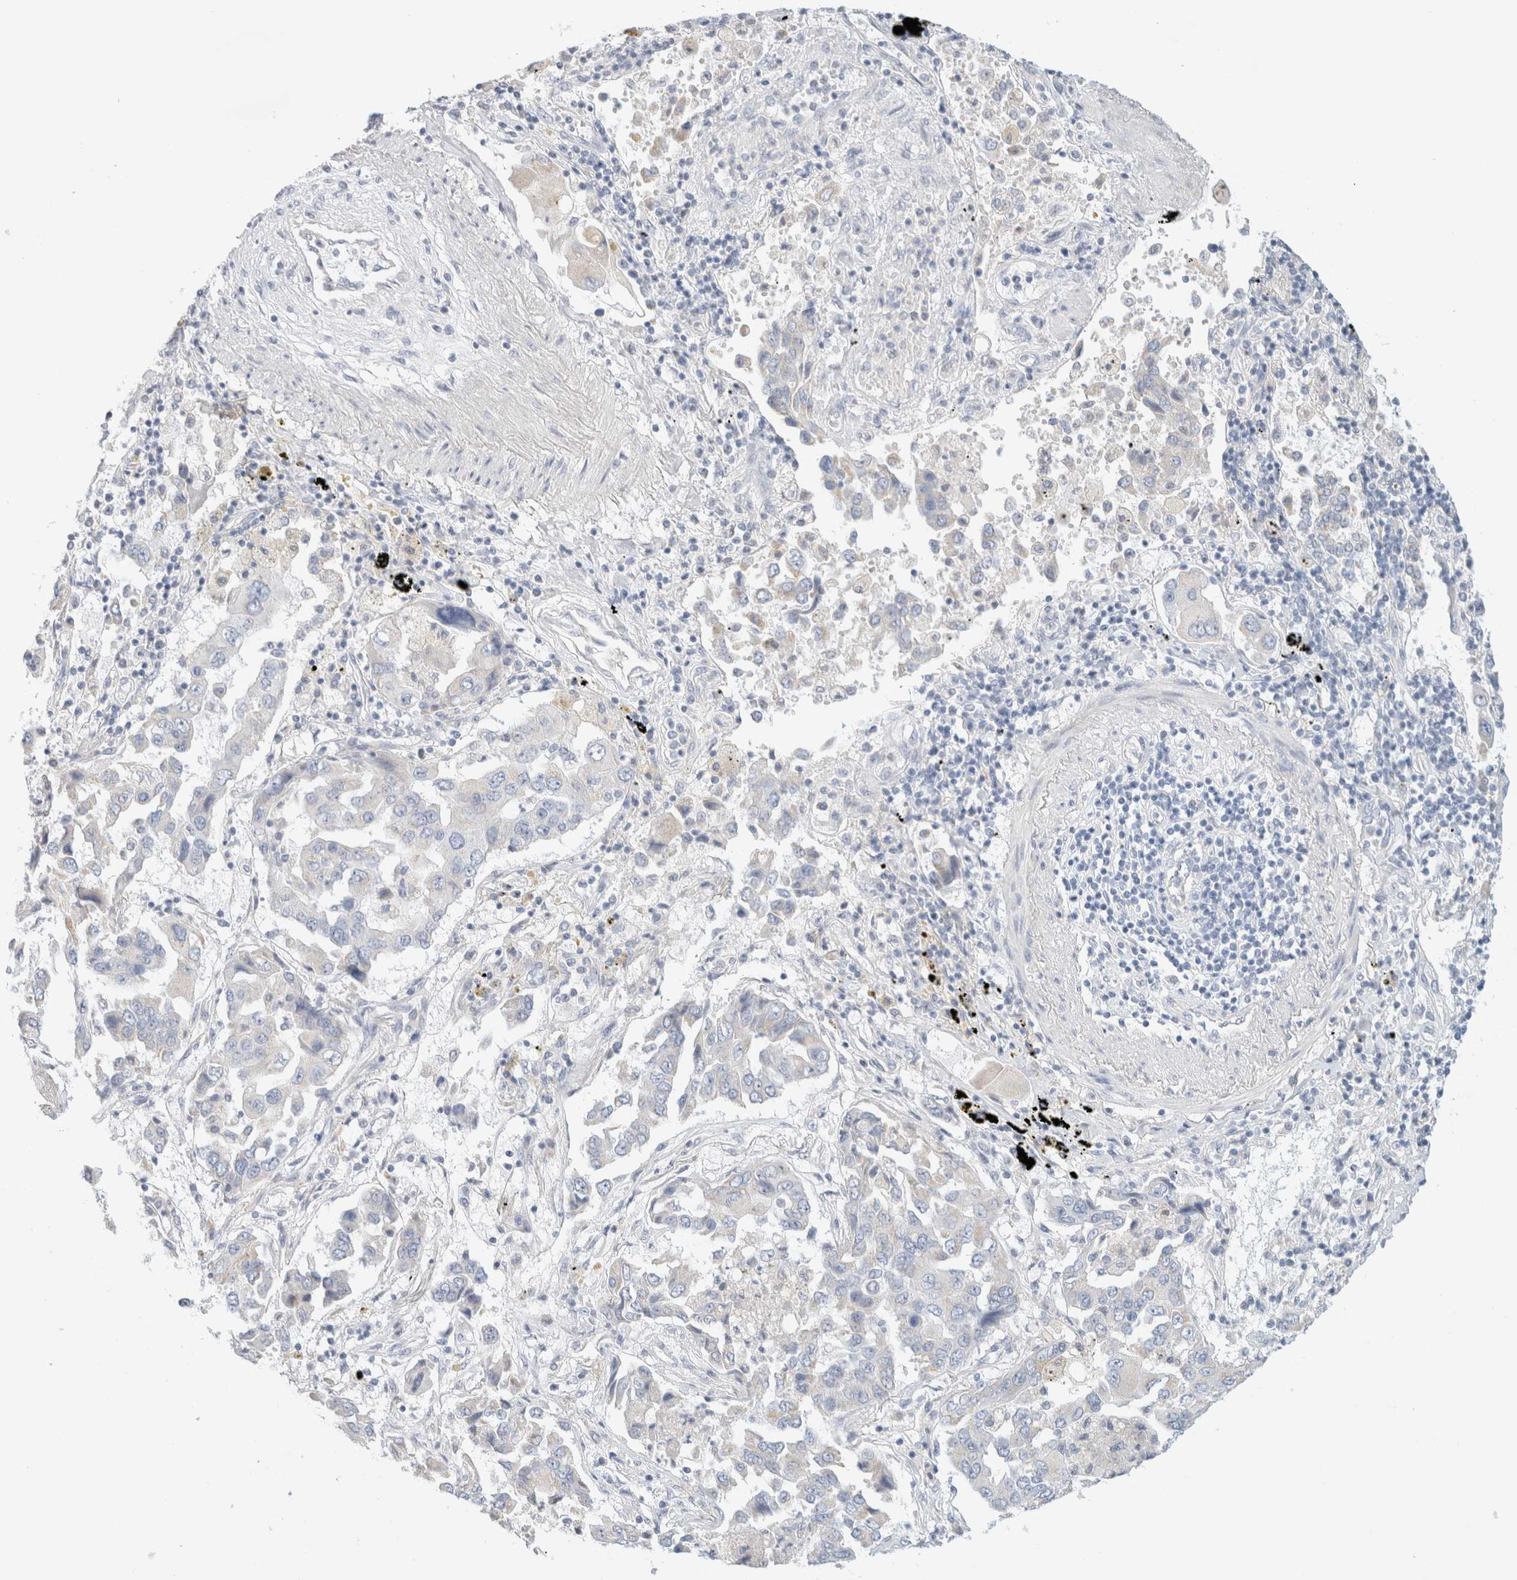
{"staining": {"intensity": "negative", "quantity": "none", "location": "none"}, "tissue": "lung cancer", "cell_type": "Tumor cells", "image_type": "cancer", "snomed": [{"axis": "morphology", "description": "Adenocarcinoma, NOS"}, {"axis": "topography", "description": "Lung"}], "caption": "High power microscopy photomicrograph of an immunohistochemistry micrograph of adenocarcinoma (lung), revealing no significant expression in tumor cells.", "gene": "HEXD", "patient": {"sex": "female", "age": 65}}